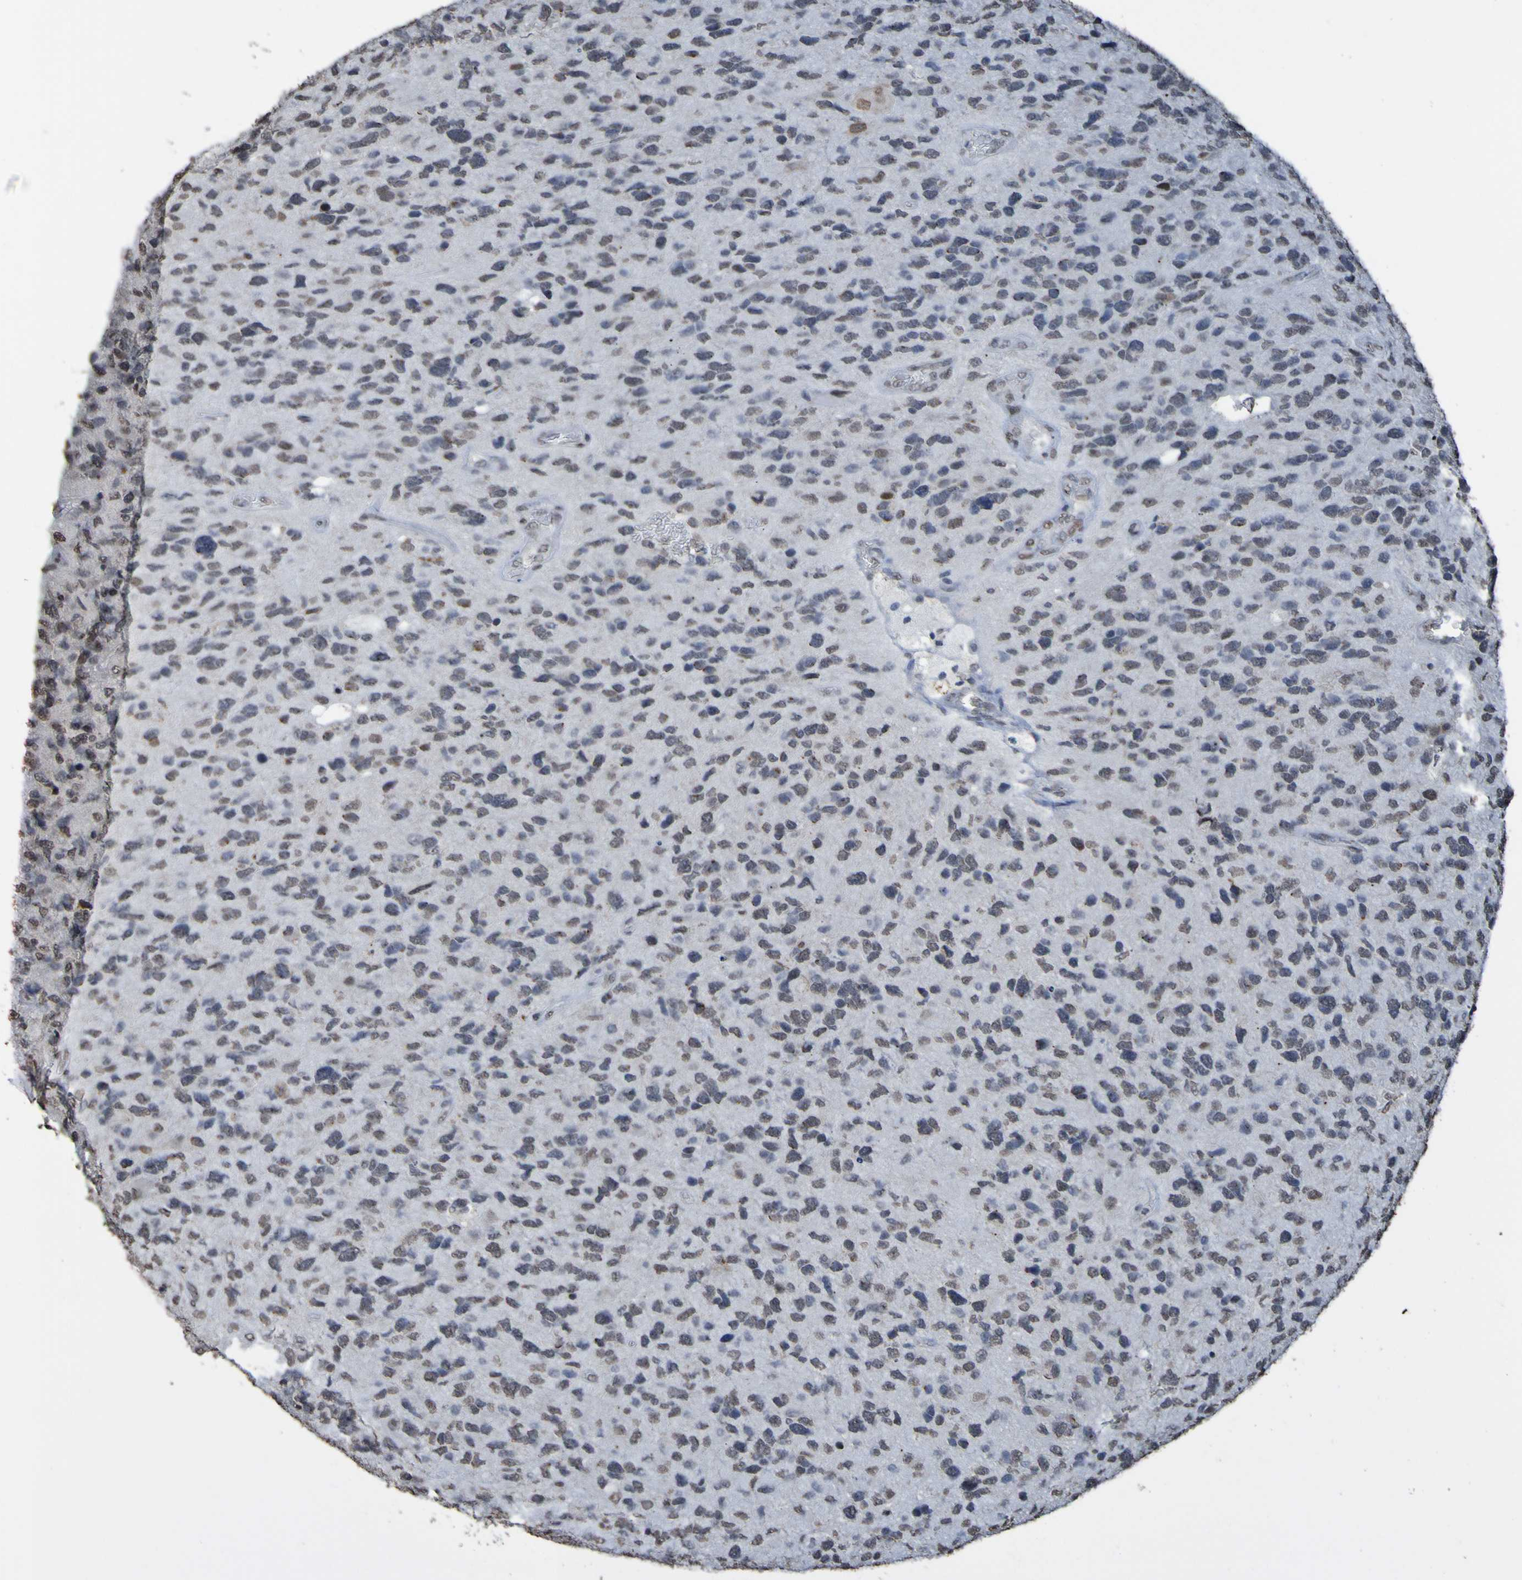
{"staining": {"intensity": "negative", "quantity": "none", "location": "none"}, "tissue": "glioma", "cell_type": "Tumor cells", "image_type": "cancer", "snomed": [{"axis": "morphology", "description": "Glioma, malignant, High grade"}, {"axis": "topography", "description": "Brain"}], "caption": "Micrograph shows no protein positivity in tumor cells of malignant high-grade glioma tissue.", "gene": "ALKBH2", "patient": {"sex": "female", "age": 58}}